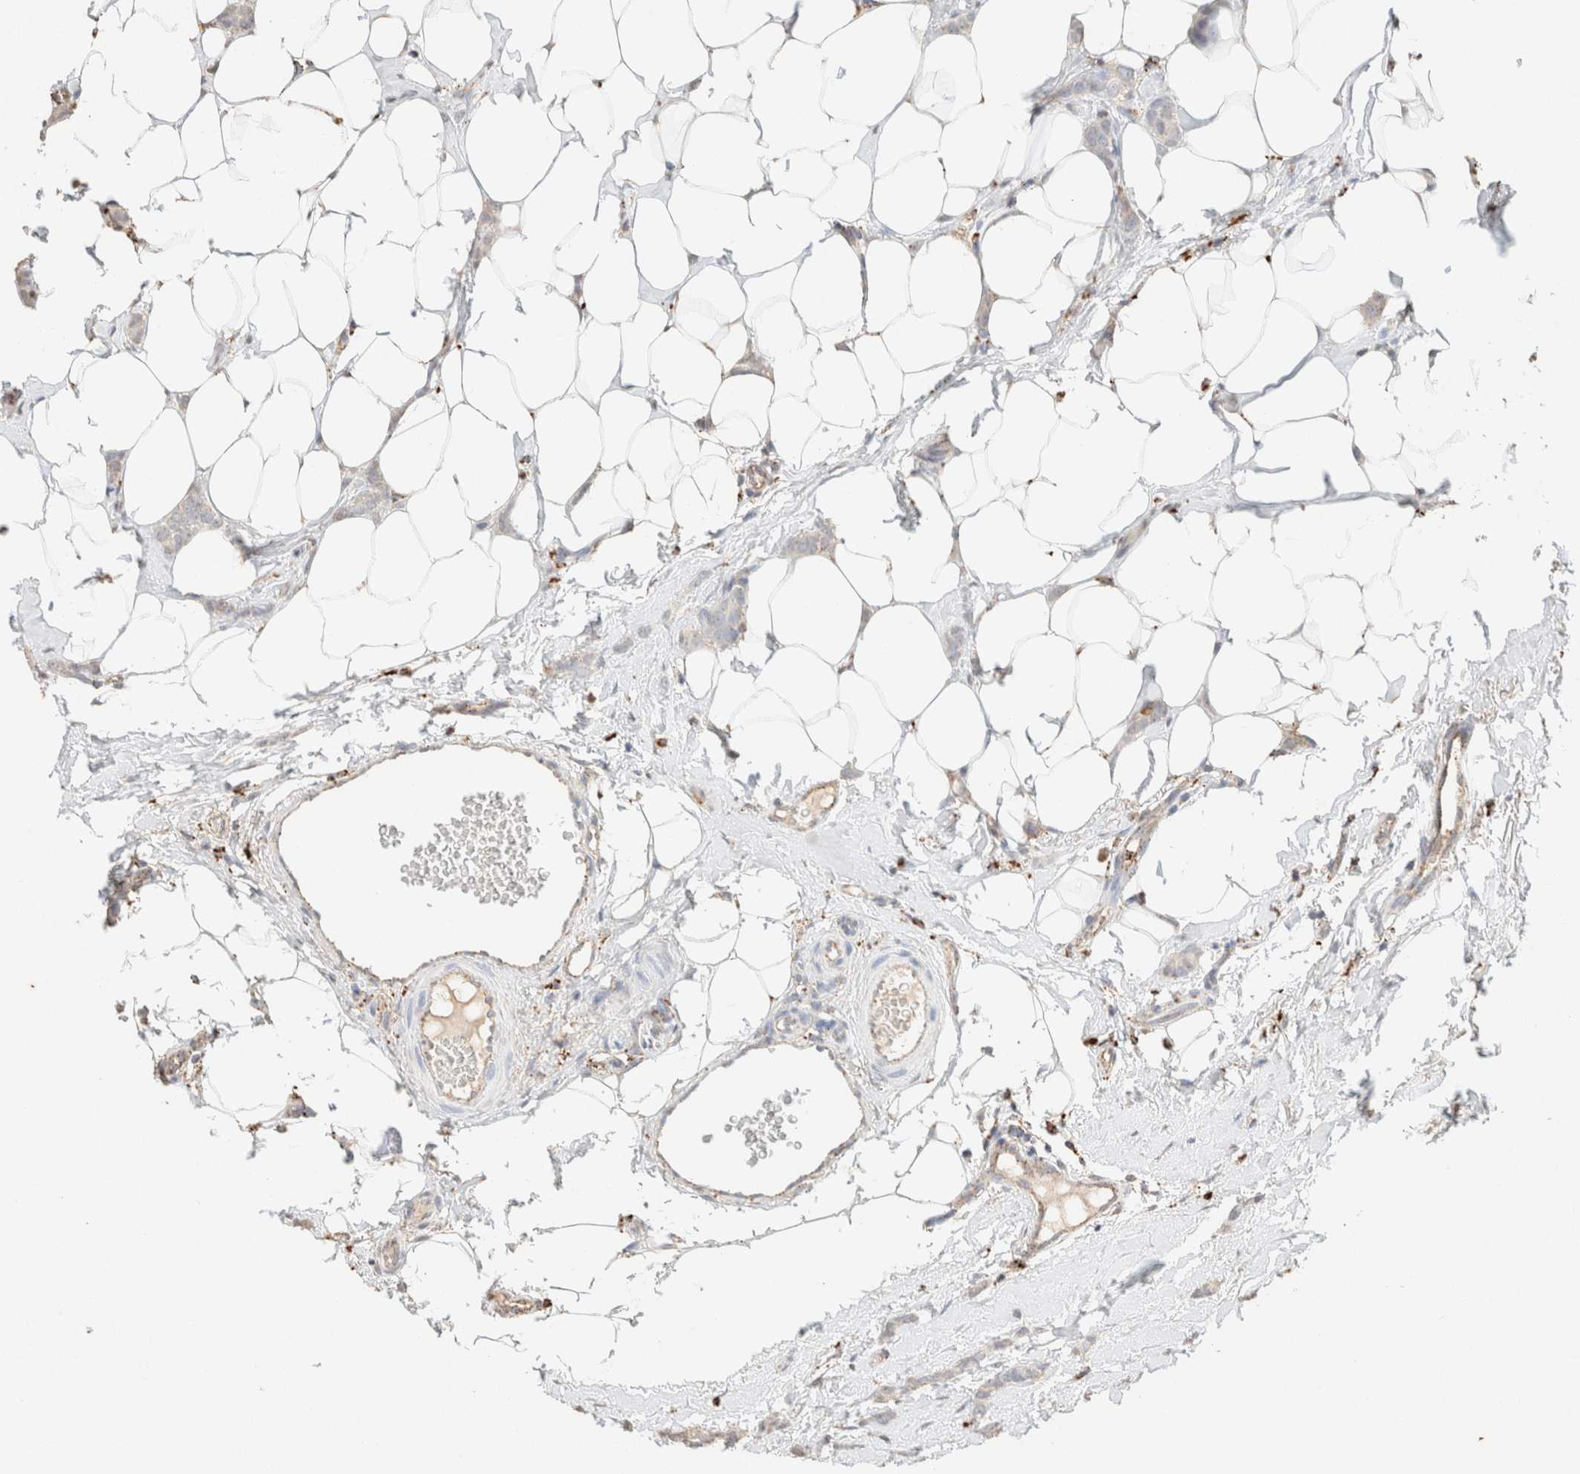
{"staining": {"intensity": "negative", "quantity": "none", "location": "none"}, "tissue": "breast cancer", "cell_type": "Tumor cells", "image_type": "cancer", "snomed": [{"axis": "morphology", "description": "Lobular carcinoma"}, {"axis": "topography", "description": "Skin"}, {"axis": "topography", "description": "Breast"}], "caption": "Micrograph shows no protein expression in tumor cells of breast cancer tissue.", "gene": "CTSC", "patient": {"sex": "female", "age": 46}}